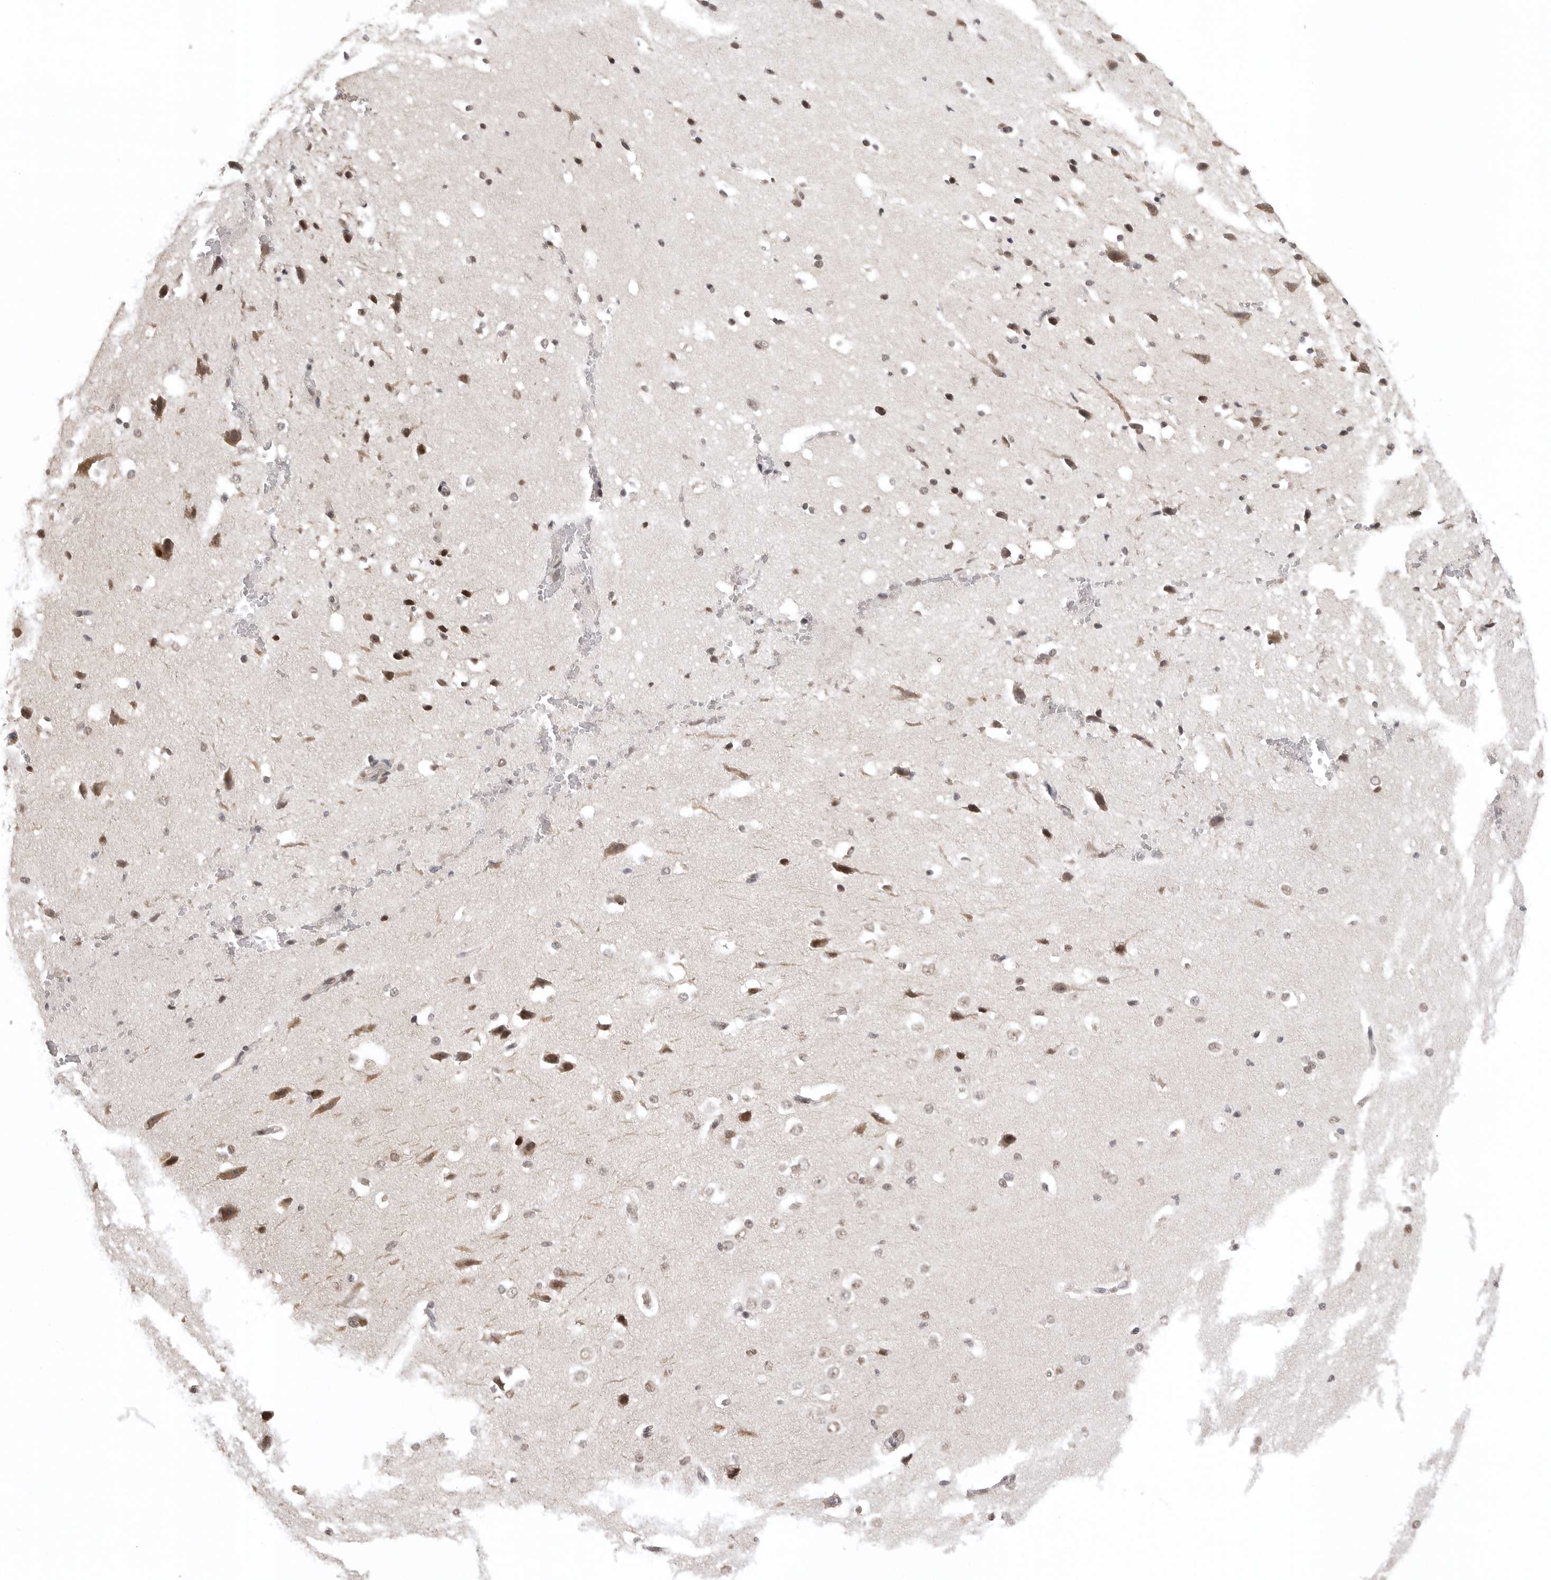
{"staining": {"intensity": "moderate", "quantity": "25%-75%", "location": "nuclear"}, "tissue": "cerebral cortex", "cell_type": "Endothelial cells", "image_type": "normal", "snomed": [{"axis": "morphology", "description": "Normal tissue, NOS"}, {"axis": "morphology", "description": "Developmental malformation"}, {"axis": "topography", "description": "Cerebral cortex"}], "caption": "Immunohistochemical staining of unremarkable cerebral cortex reveals 25%-75% levels of moderate nuclear protein staining in about 25%-75% of endothelial cells.", "gene": "ISG20L2", "patient": {"sex": "female", "age": 30}}